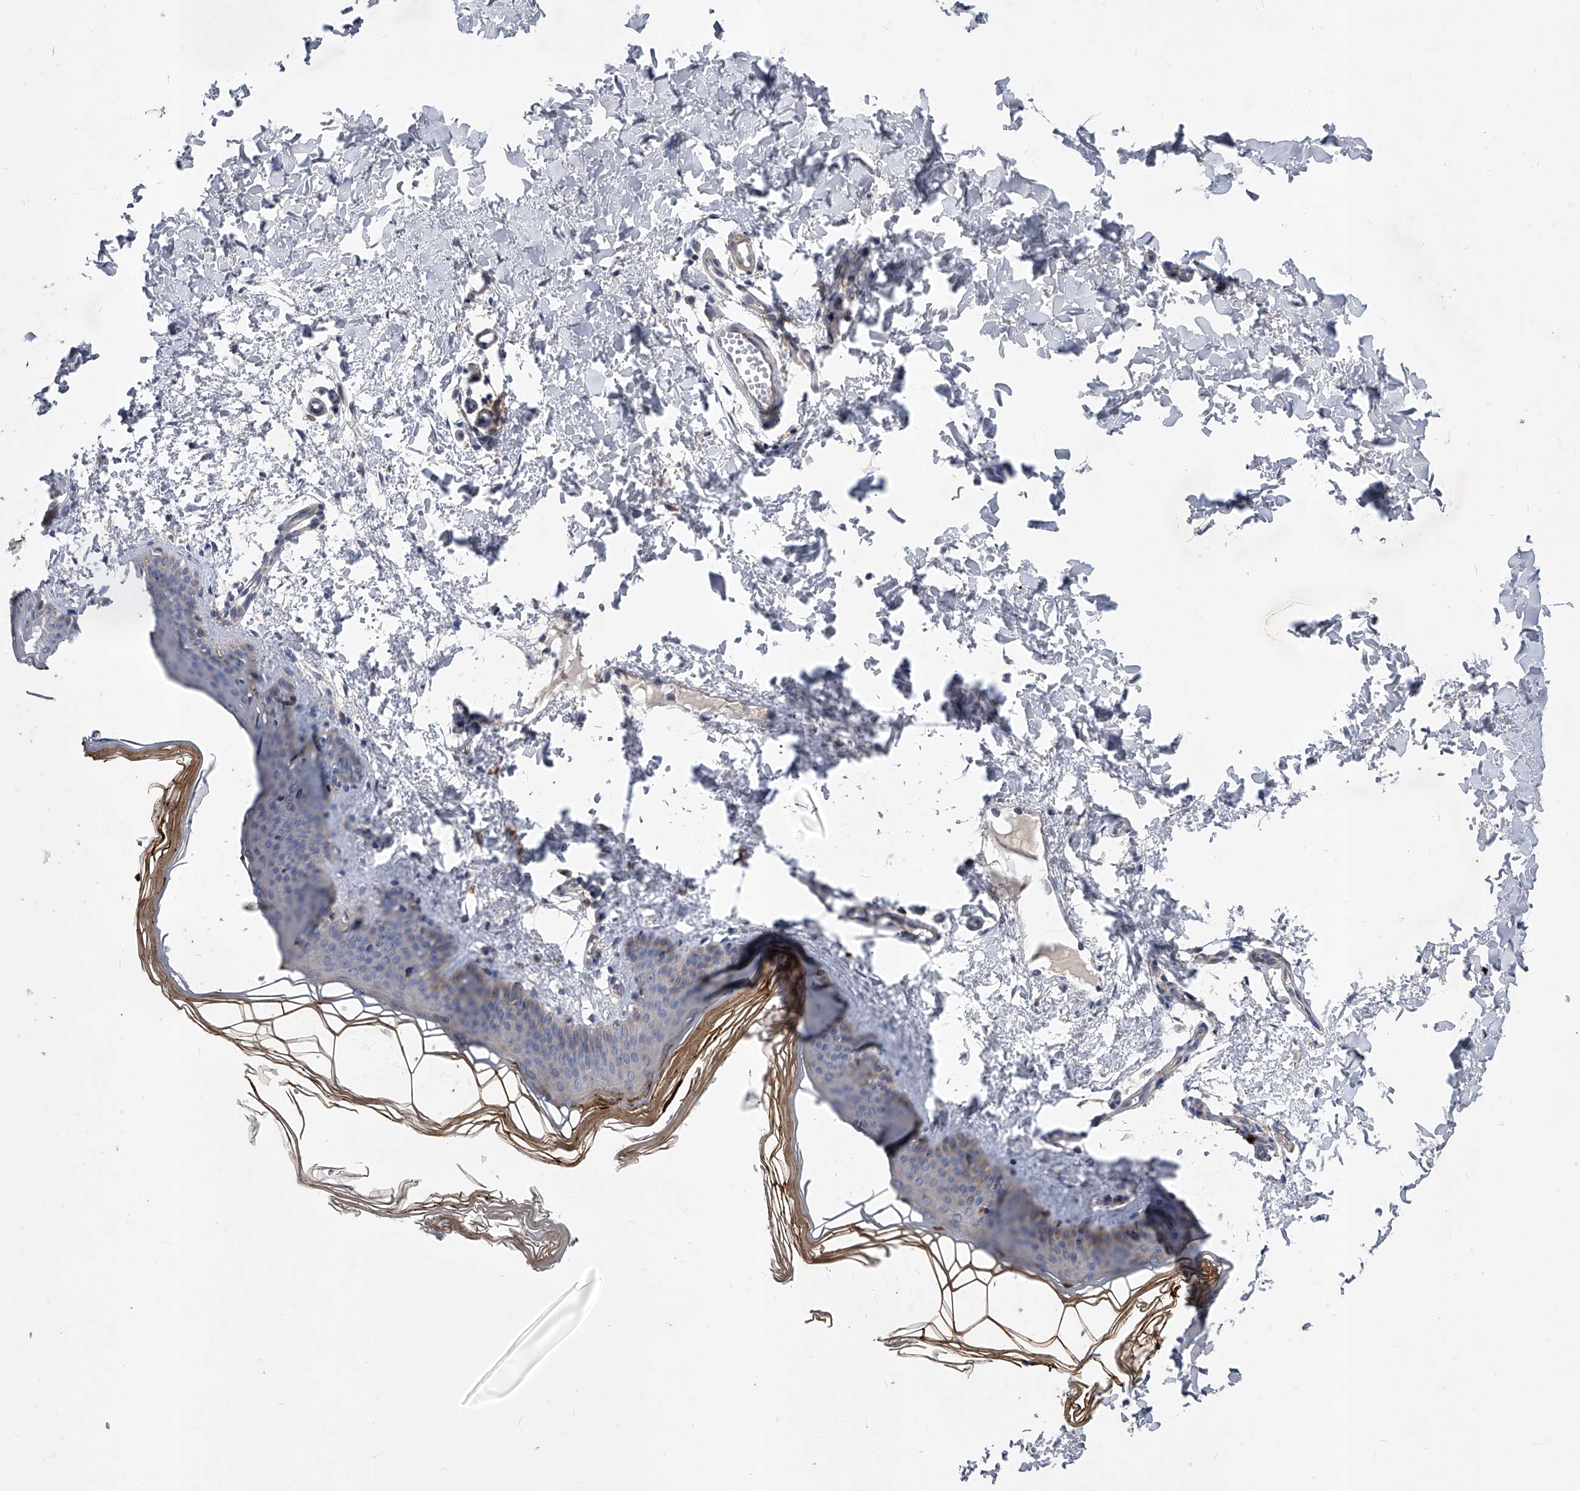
{"staining": {"intensity": "negative", "quantity": "none", "location": "none"}, "tissue": "skin", "cell_type": "Fibroblasts", "image_type": "normal", "snomed": [{"axis": "morphology", "description": "Normal tissue, NOS"}, {"axis": "topography", "description": "Skin"}], "caption": "Immunohistochemistry image of normal skin stained for a protein (brown), which reveals no positivity in fibroblasts.", "gene": "ENSG00000250424", "patient": {"sex": "female", "age": 27}}